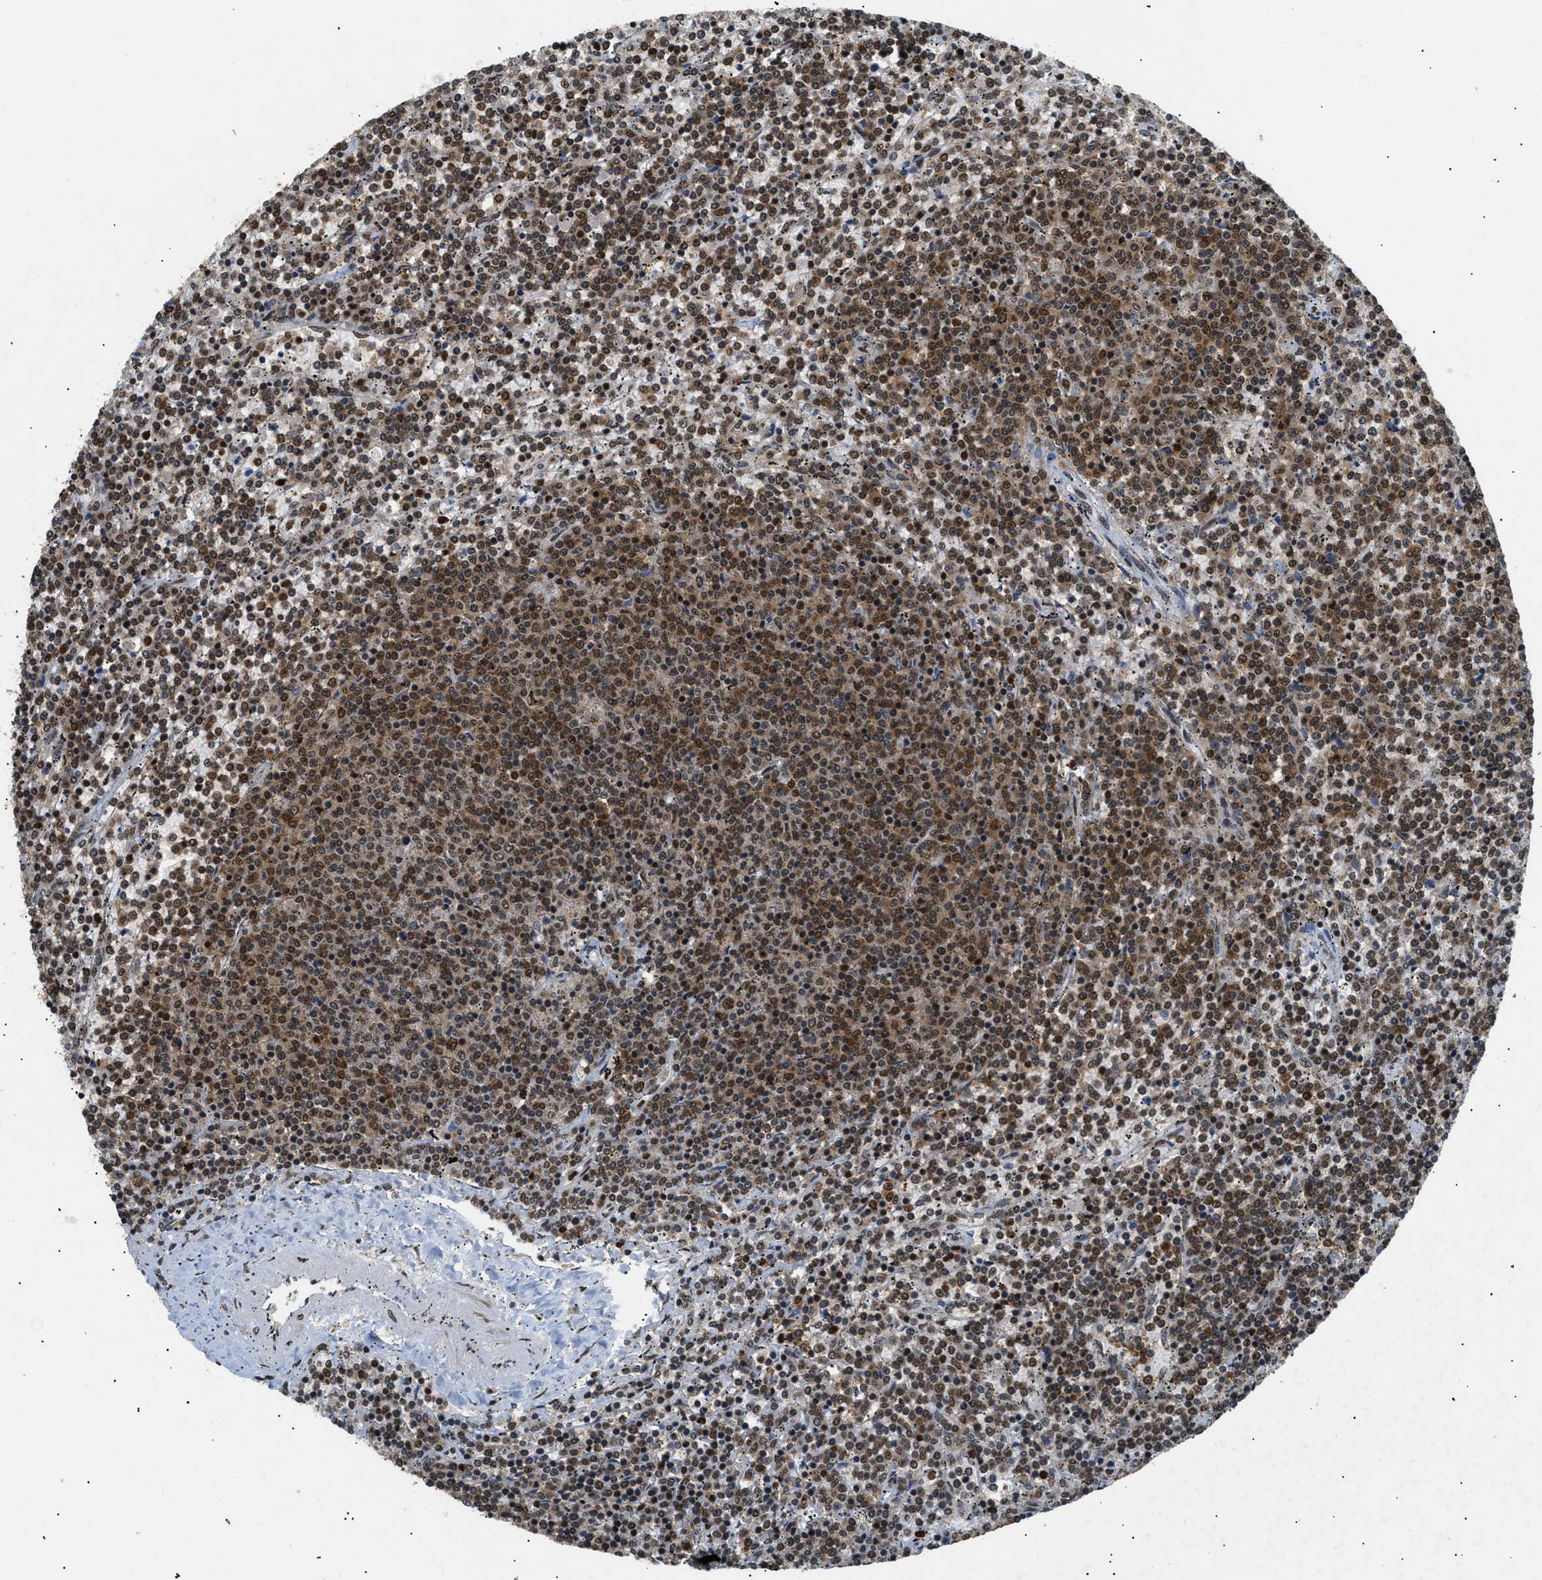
{"staining": {"intensity": "moderate", "quantity": ">75%", "location": "nuclear"}, "tissue": "lymphoma", "cell_type": "Tumor cells", "image_type": "cancer", "snomed": [{"axis": "morphology", "description": "Malignant lymphoma, non-Hodgkin's type, Low grade"}, {"axis": "topography", "description": "Spleen"}], "caption": "Moderate nuclear protein expression is identified in approximately >75% of tumor cells in lymphoma.", "gene": "RBM5", "patient": {"sex": "female", "age": 50}}